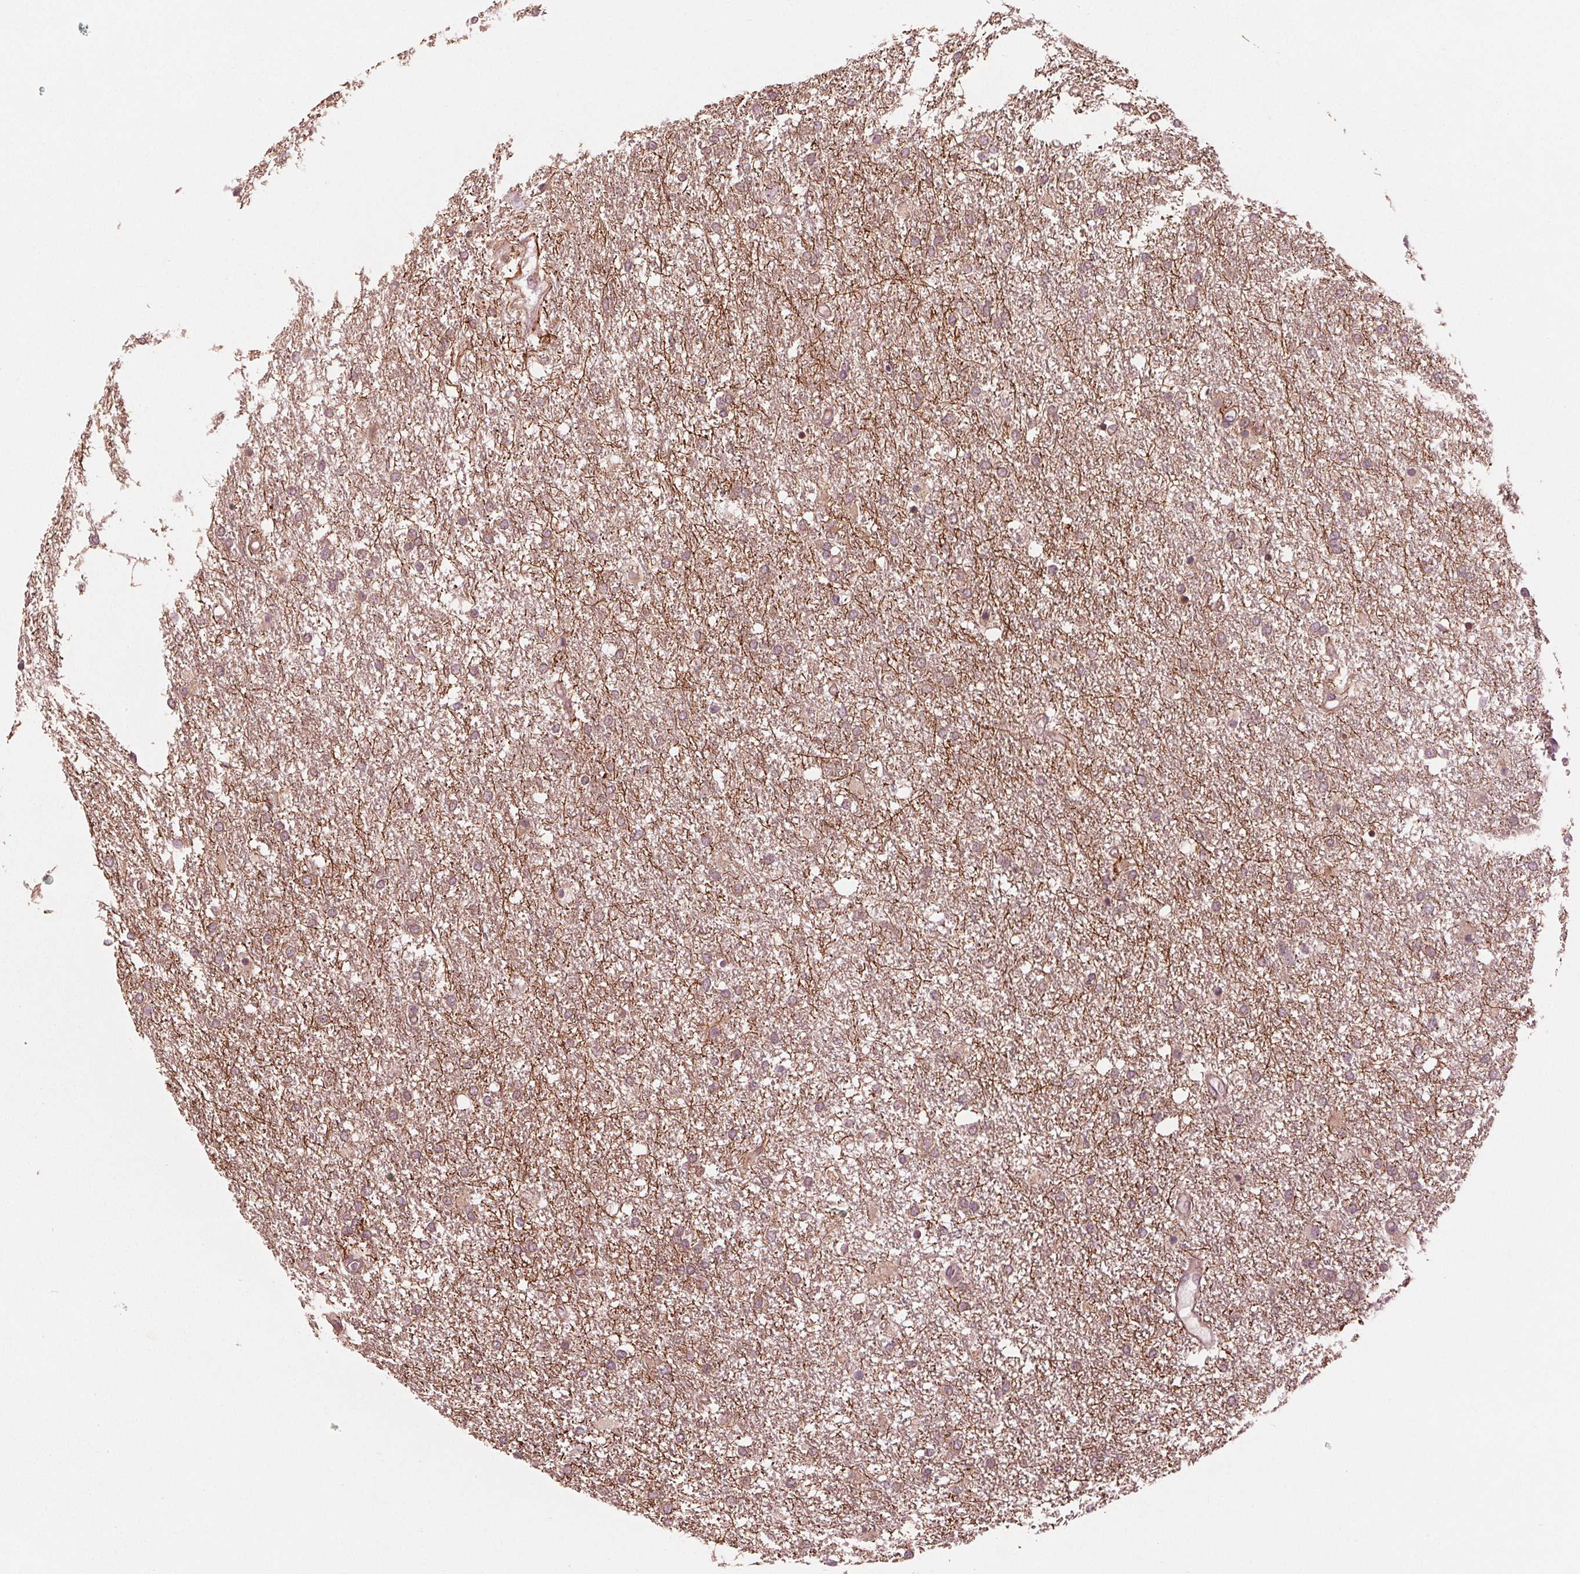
{"staining": {"intensity": "weak", "quantity": "25%-75%", "location": "cytoplasmic/membranous"}, "tissue": "glioma", "cell_type": "Tumor cells", "image_type": "cancer", "snomed": [{"axis": "morphology", "description": "Glioma, malignant, High grade"}, {"axis": "topography", "description": "Brain"}], "caption": "Human glioma stained with a brown dye reveals weak cytoplasmic/membranous positive staining in about 25%-75% of tumor cells.", "gene": "CMIP", "patient": {"sex": "female", "age": 61}}